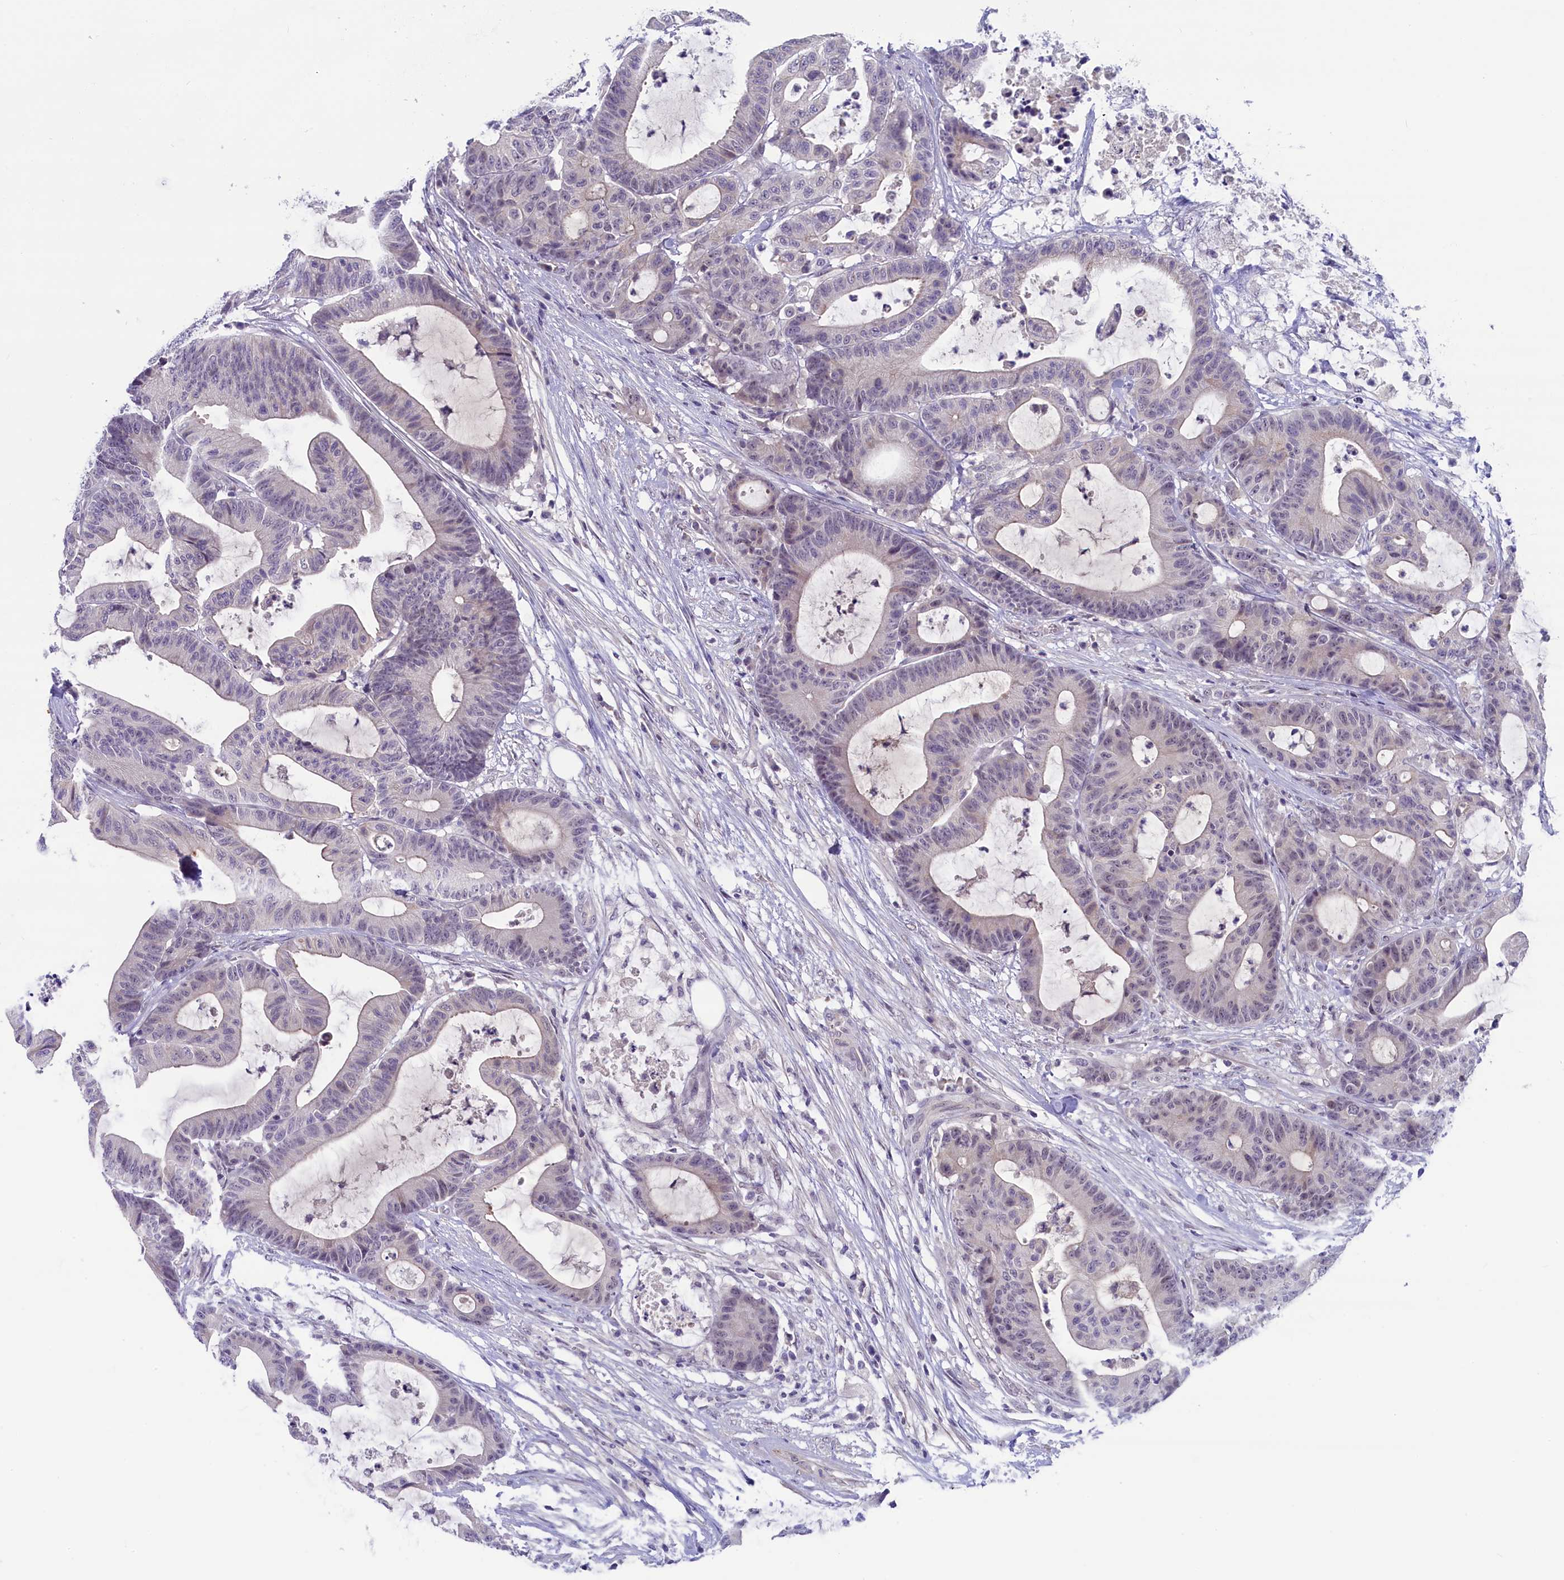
{"staining": {"intensity": "weak", "quantity": "<25%", "location": "nuclear"}, "tissue": "colorectal cancer", "cell_type": "Tumor cells", "image_type": "cancer", "snomed": [{"axis": "morphology", "description": "Adenocarcinoma, NOS"}, {"axis": "topography", "description": "Colon"}], "caption": "Immunohistochemical staining of human colorectal adenocarcinoma demonstrates no significant staining in tumor cells. The staining was performed using DAB to visualize the protein expression in brown, while the nuclei were stained in blue with hematoxylin (Magnification: 20x).", "gene": "CRAMP1", "patient": {"sex": "female", "age": 84}}